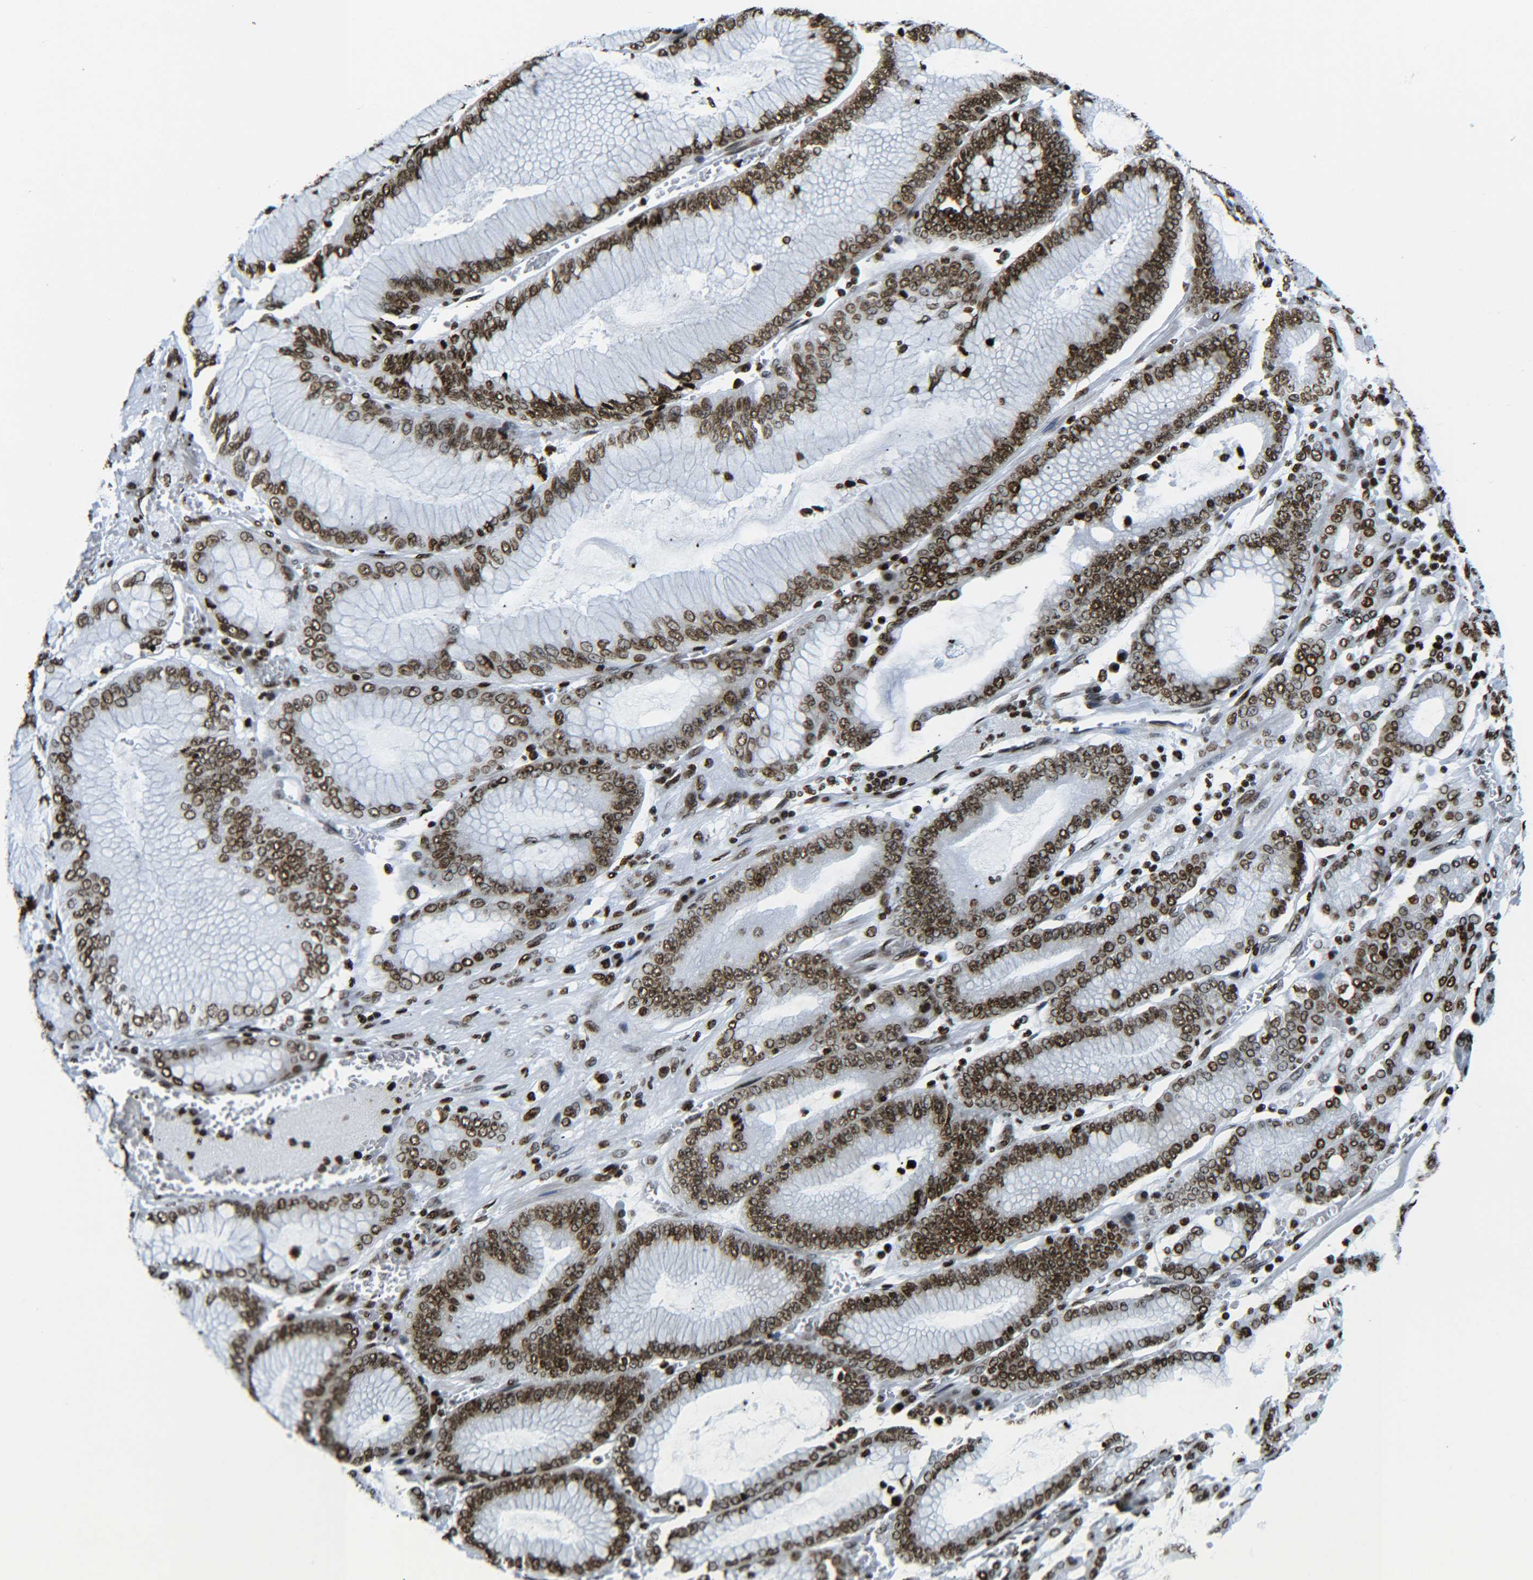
{"staining": {"intensity": "moderate", "quantity": ">75%", "location": "nuclear"}, "tissue": "stomach cancer", "cell_type": "Tumor cells", "image_type": "cancer", "snomed": [{"axis": "morphology", "description": "Normal tissue, NOS"}, {"axis": "morphology", "description": "Adenocarcinoma, NOS"}, {"axis": "topography", "description": "Stomach, upper"}, {"axis": "topography", "description": "Stomach"}], "caption": "Immunohistochemistry (IHC) image of neoplastic tissue: human stomach cancer stained using IHC demonstrates medium levels of moderate protein expression localized specifically in the nuclear of tumor cells, appearing as a nuclear brown color.", "gene": "H2AX", "patient": {"sex": "male", "age": 76}}